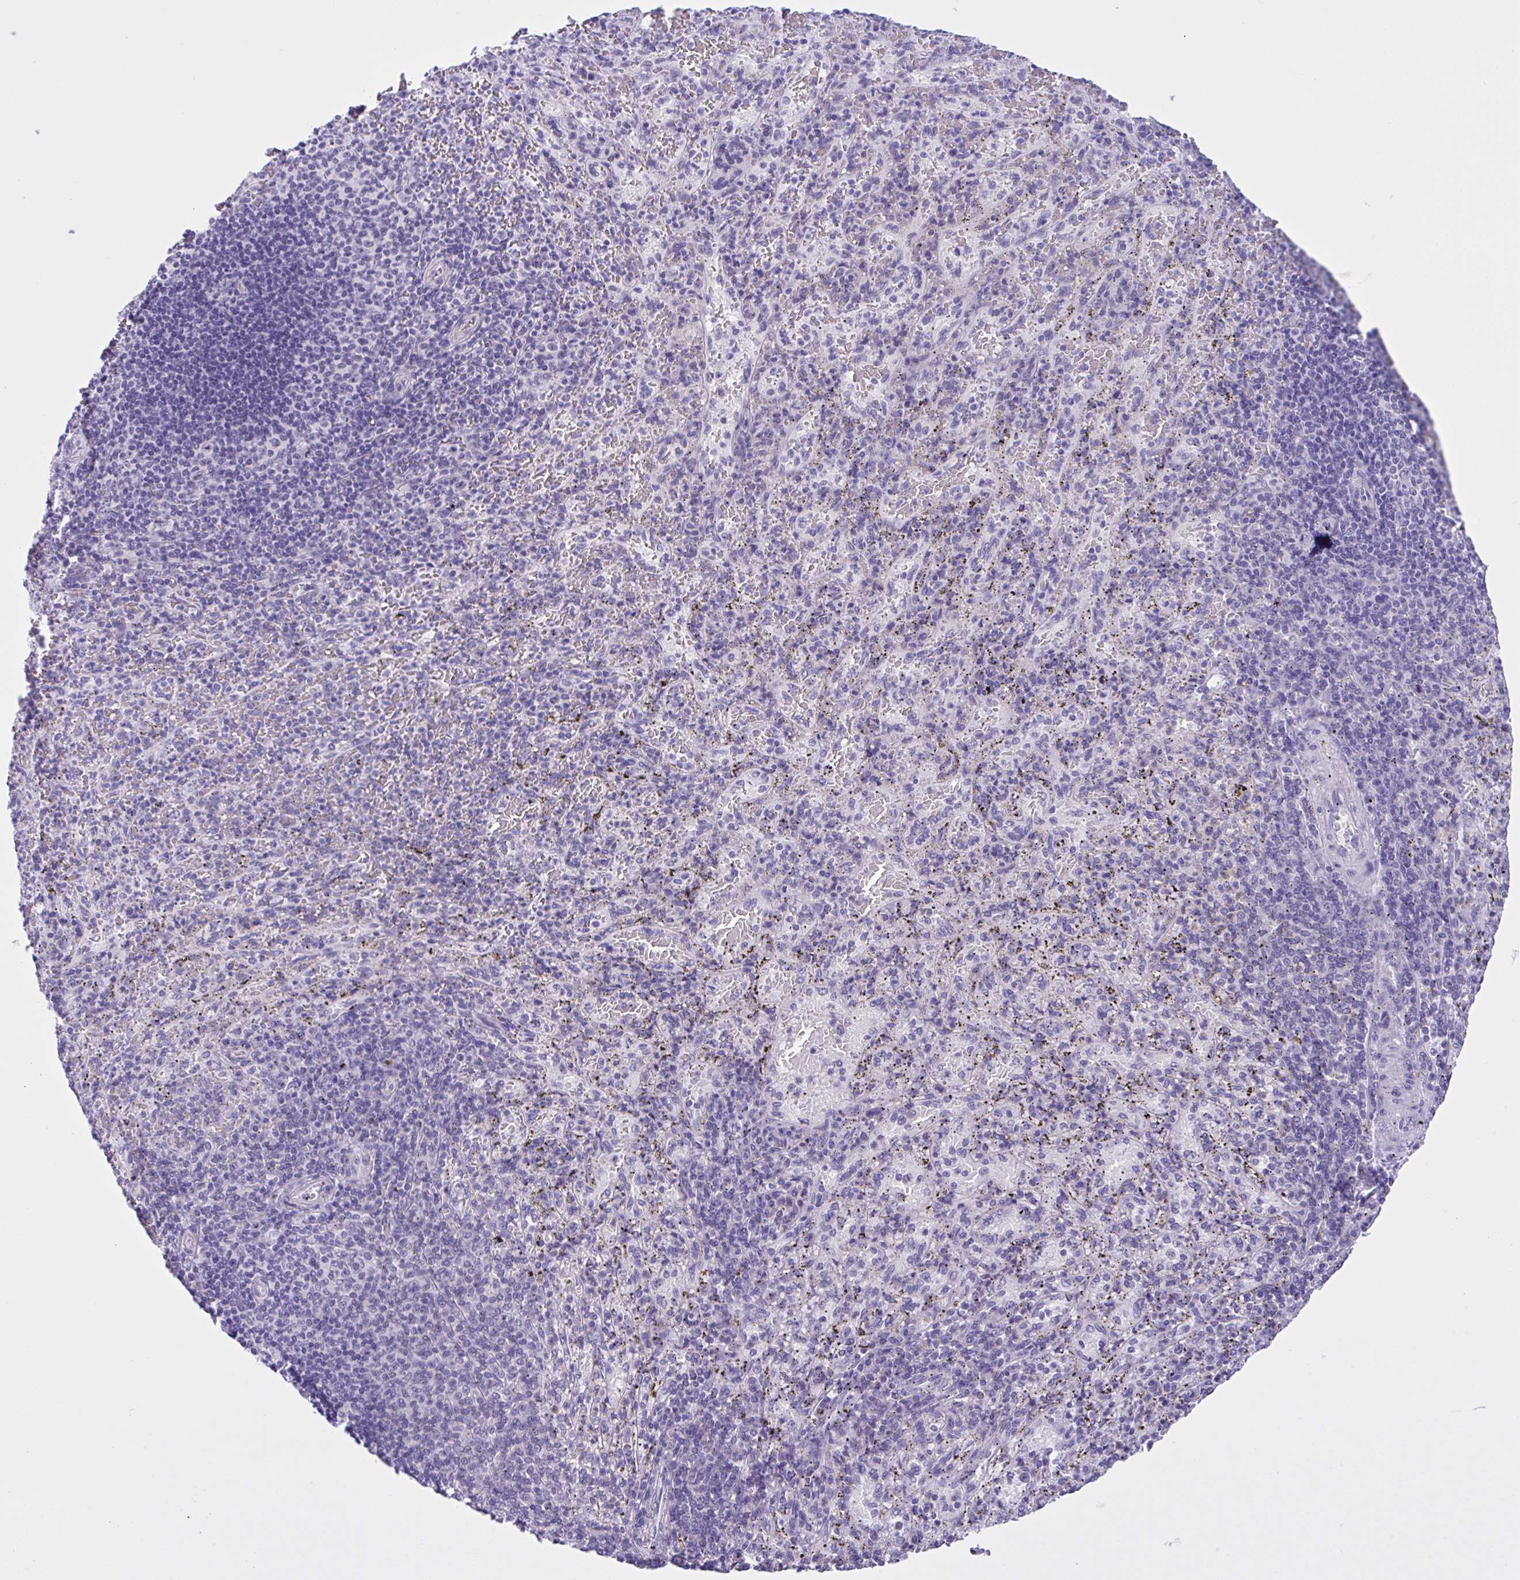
{"staining": {"intensity": "negative", "quantity": "none", "location": "none"}, "tissue": "spleen", "cell_type": "Cells in red pulp", "image_type": "normal", "snomed": [{"axis": "morphology", "description": "Normal tissue, NOS"}, {"axis": "topography", "description": "Spleen"}], "caption": "A histopathology image of human spleen is negative for staining in cells in red pulp. The staining is performed using DAB brown chromogen with nuclei counter-stained in using hematoxylin.", "gene": "YBX2", "patient": {"sex": "male", "age": 57}}